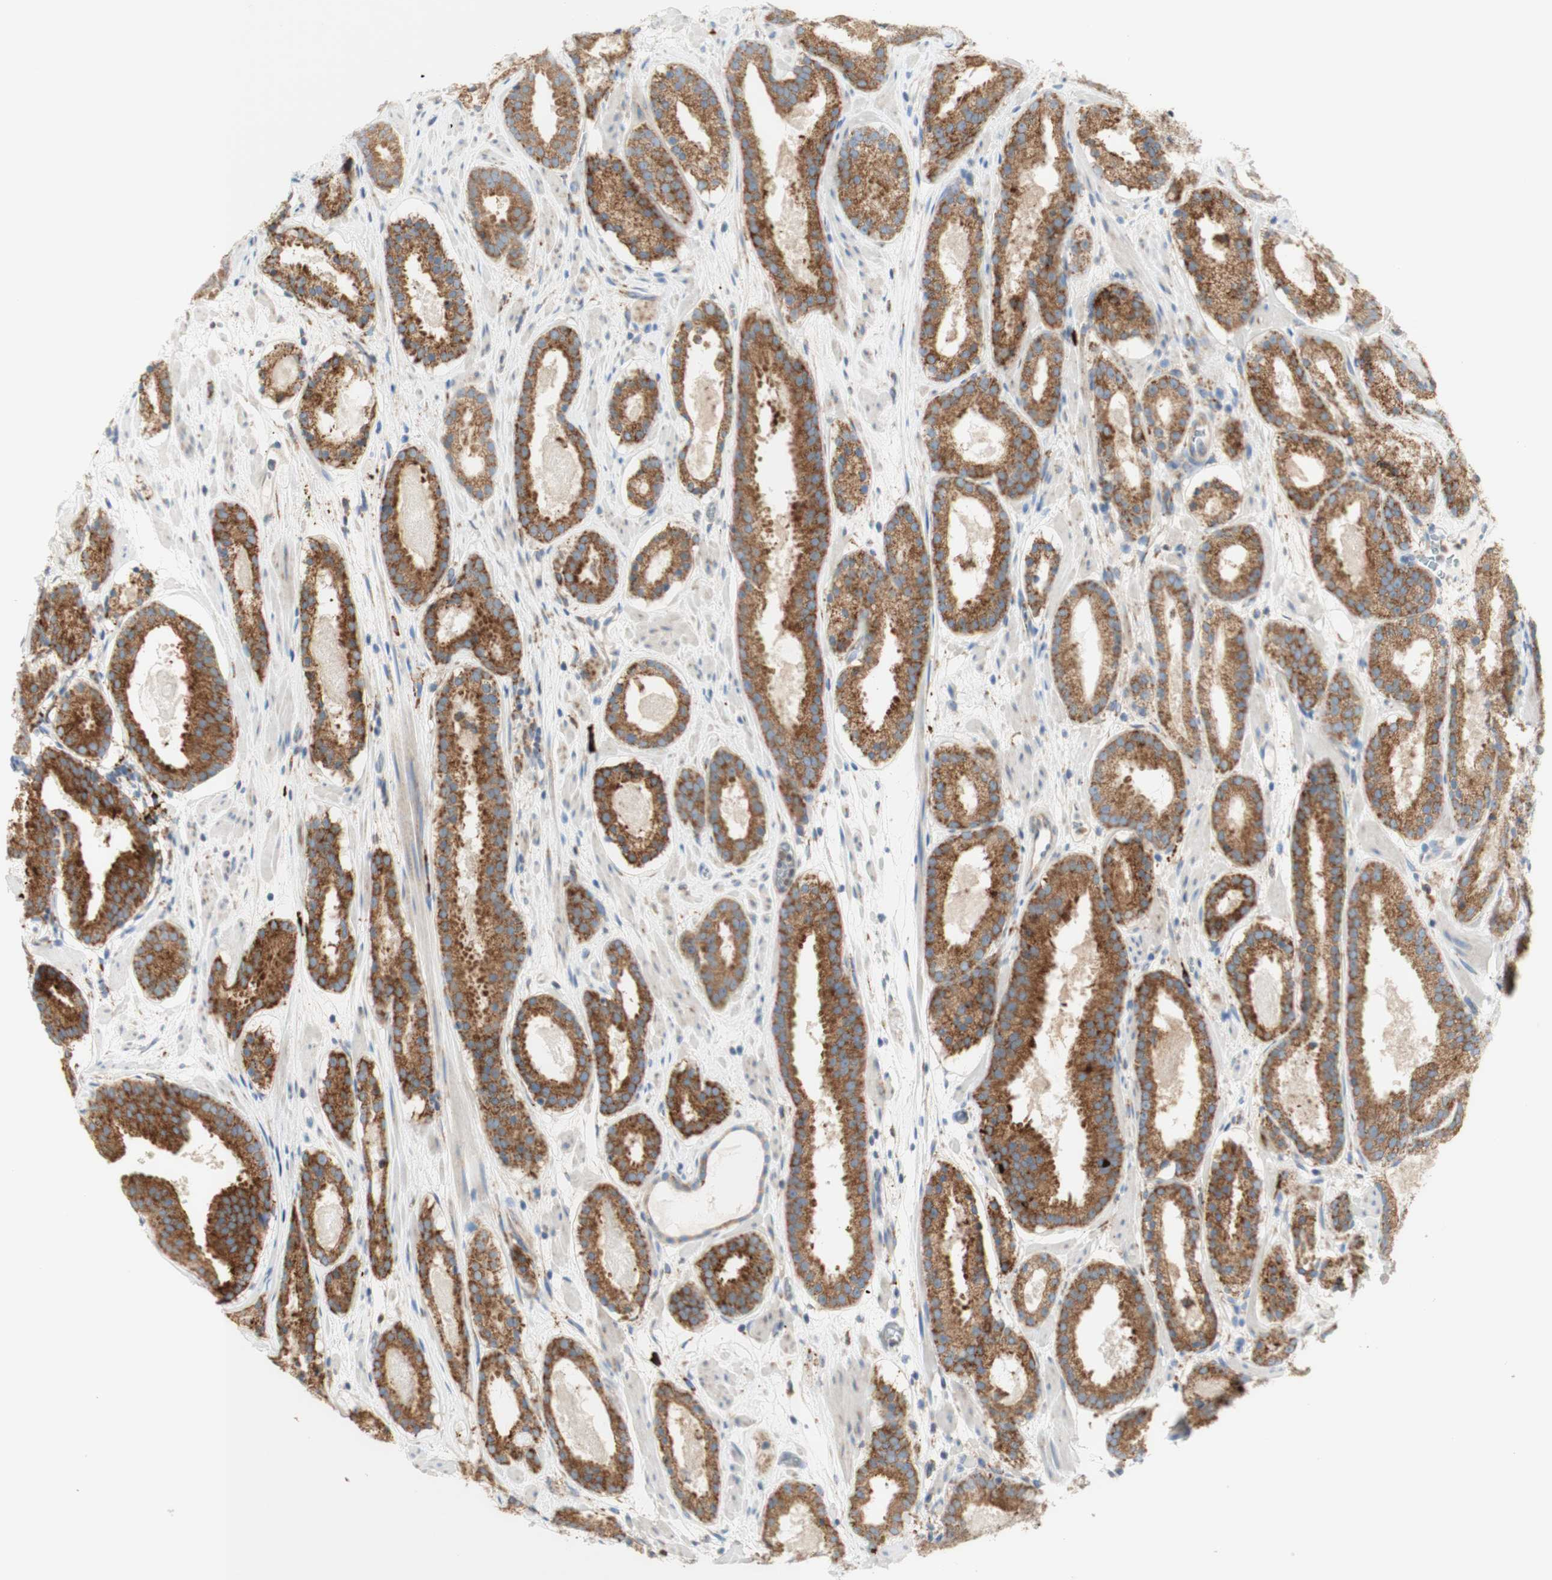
{"staining": {"intensity": "strong", "quantity": ">75%", "location": "cytoplasmic/membranous"}, "tissue": "prostate cancer", "cell_type": "Tumor cells", "image_type": "cancer", "snomed": [{"axis": "morphology", "description": "Adenocarcinoma, Low grade"}, {"axis": "topography", "description": "Prostate"}], "caption": "Protein expression analysis of human prostate adenocarcinoma (low-grade) reveals strong cytoplasmic/membranous positivity in approximately >75% of tumor cells. (DAB IHC, brown staining for protein, blue staining for nuclei).", "gene": "MANF", "patient": {"sex": "male", "age": 69}}